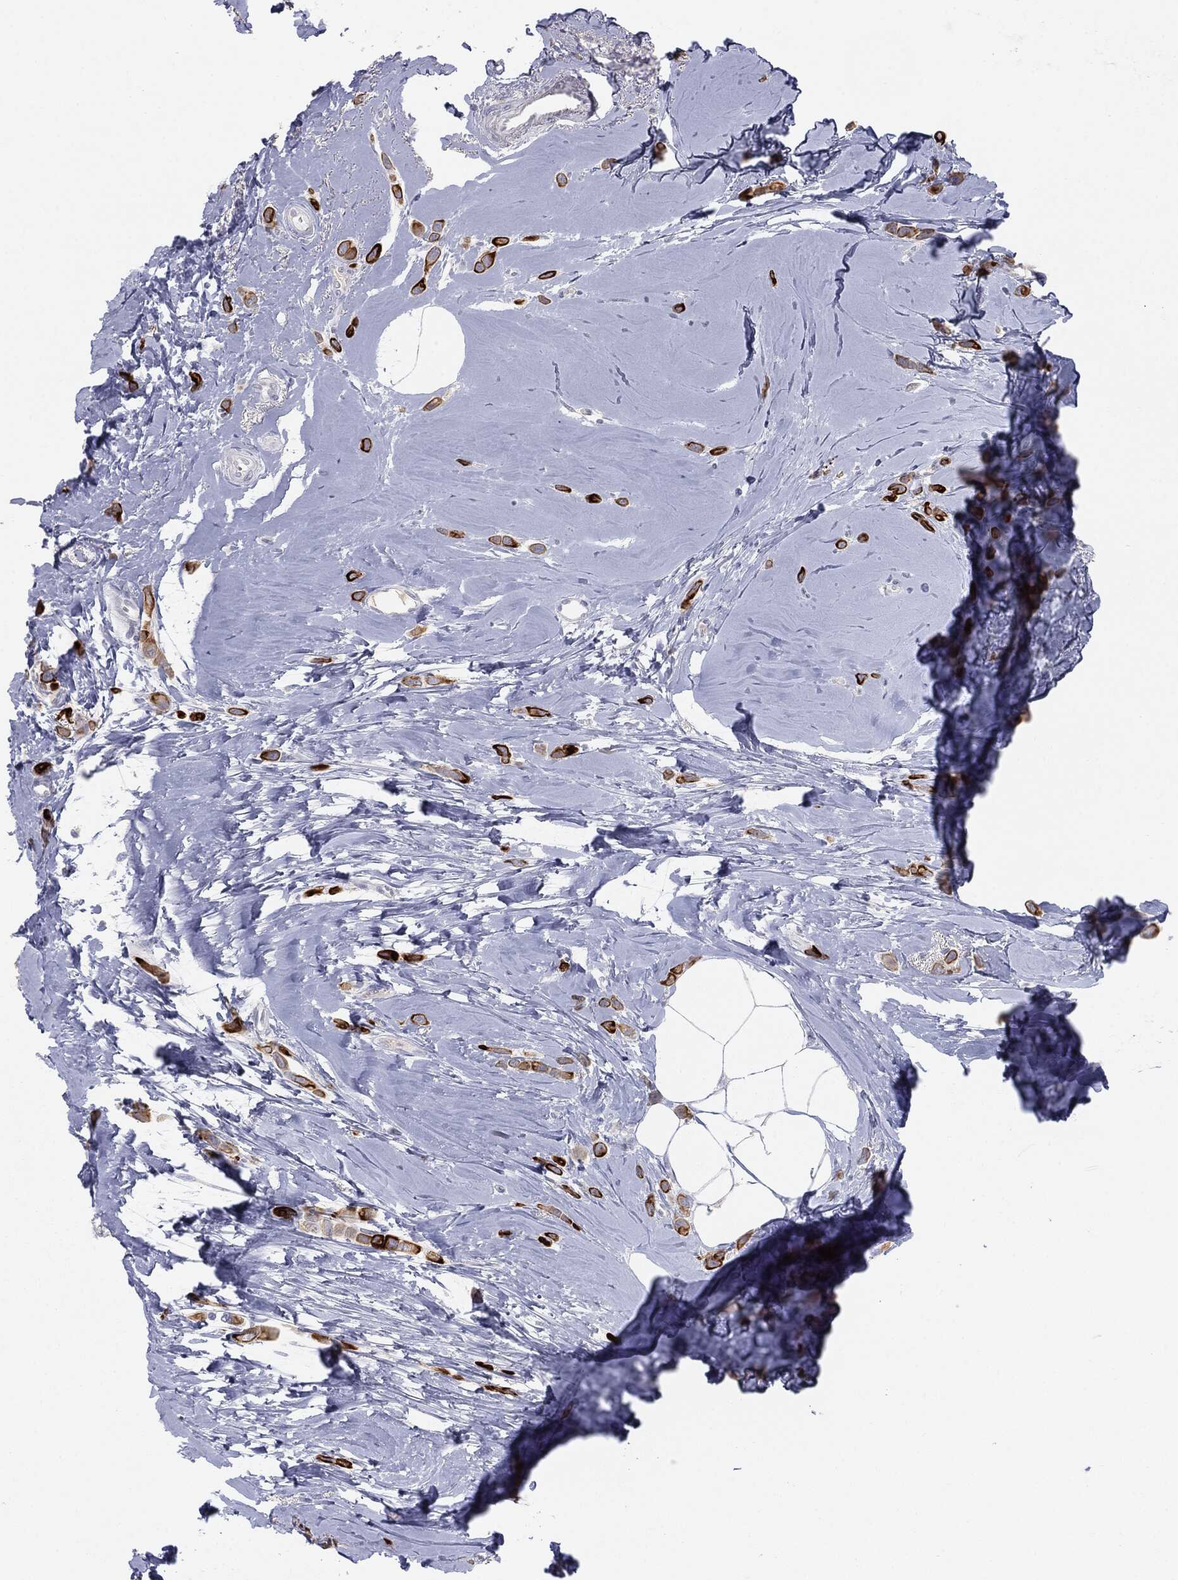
{"staining": {"intensity": "strong", "quantity": ">75%", "location": "cytoplasmic/membranous"}, "tissue": "breast cancer", "cell_type": "Tumor cells", "image_type": "cancer", "snomed": [{"axis": "morphology", "description": "Lobular carcinoma"}, {"axis": "topography", "description": "Breast"}], "caption": "Lobular carcinoma (breast) stained with IHC exhibits strong cytoplasmic/membranous expression in about >75% of tumor cells. (DAB = brown stain, brightfield microscopy at high magnification).", "gene": "MUC1", "patient": {"sex": "female", "age": 66}}